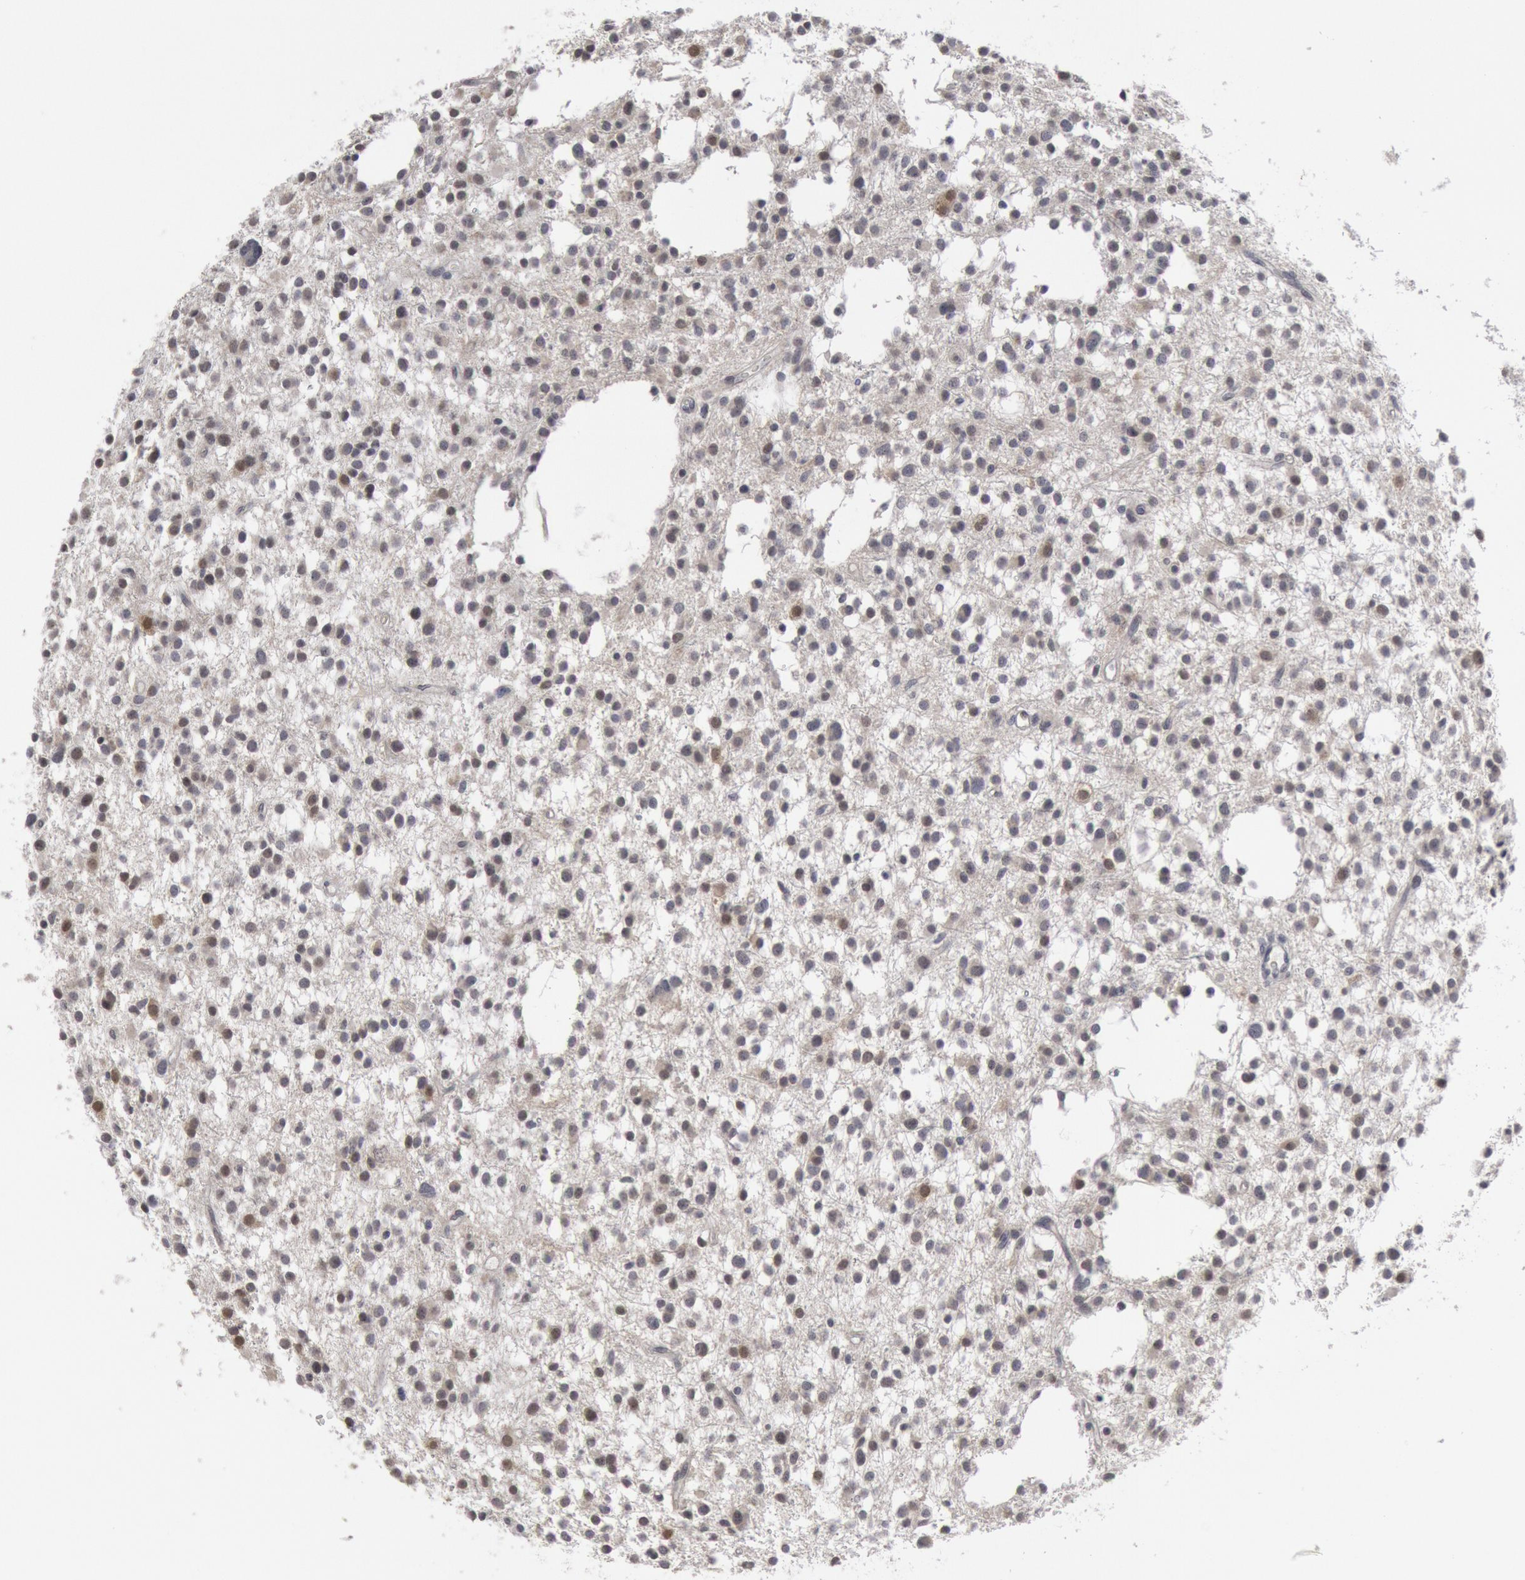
{"staining": {"intensity": "weak", "quantity": "<25%", "location": "nuclear"}, "tissue": "glioma", "cell_type": "Tumor cells", "image_type": "cancer", "snomed": [{"axis": "morphology", "description": "Glioma, malignant, Low grade"}, {"axis": "topography", "description": "Brain"}], "caption": "Immunohistochemical staining of malignant glioma (low-grade) displays no significant positivity in tumor cells. The staining is performed using DAB (3,3'-diaminobenzidine) brown chromogen with nuclei counter-stained in using hematoxylin.", "gene": "FOXO1", "patient": {"sex": "female", "age": 36}}